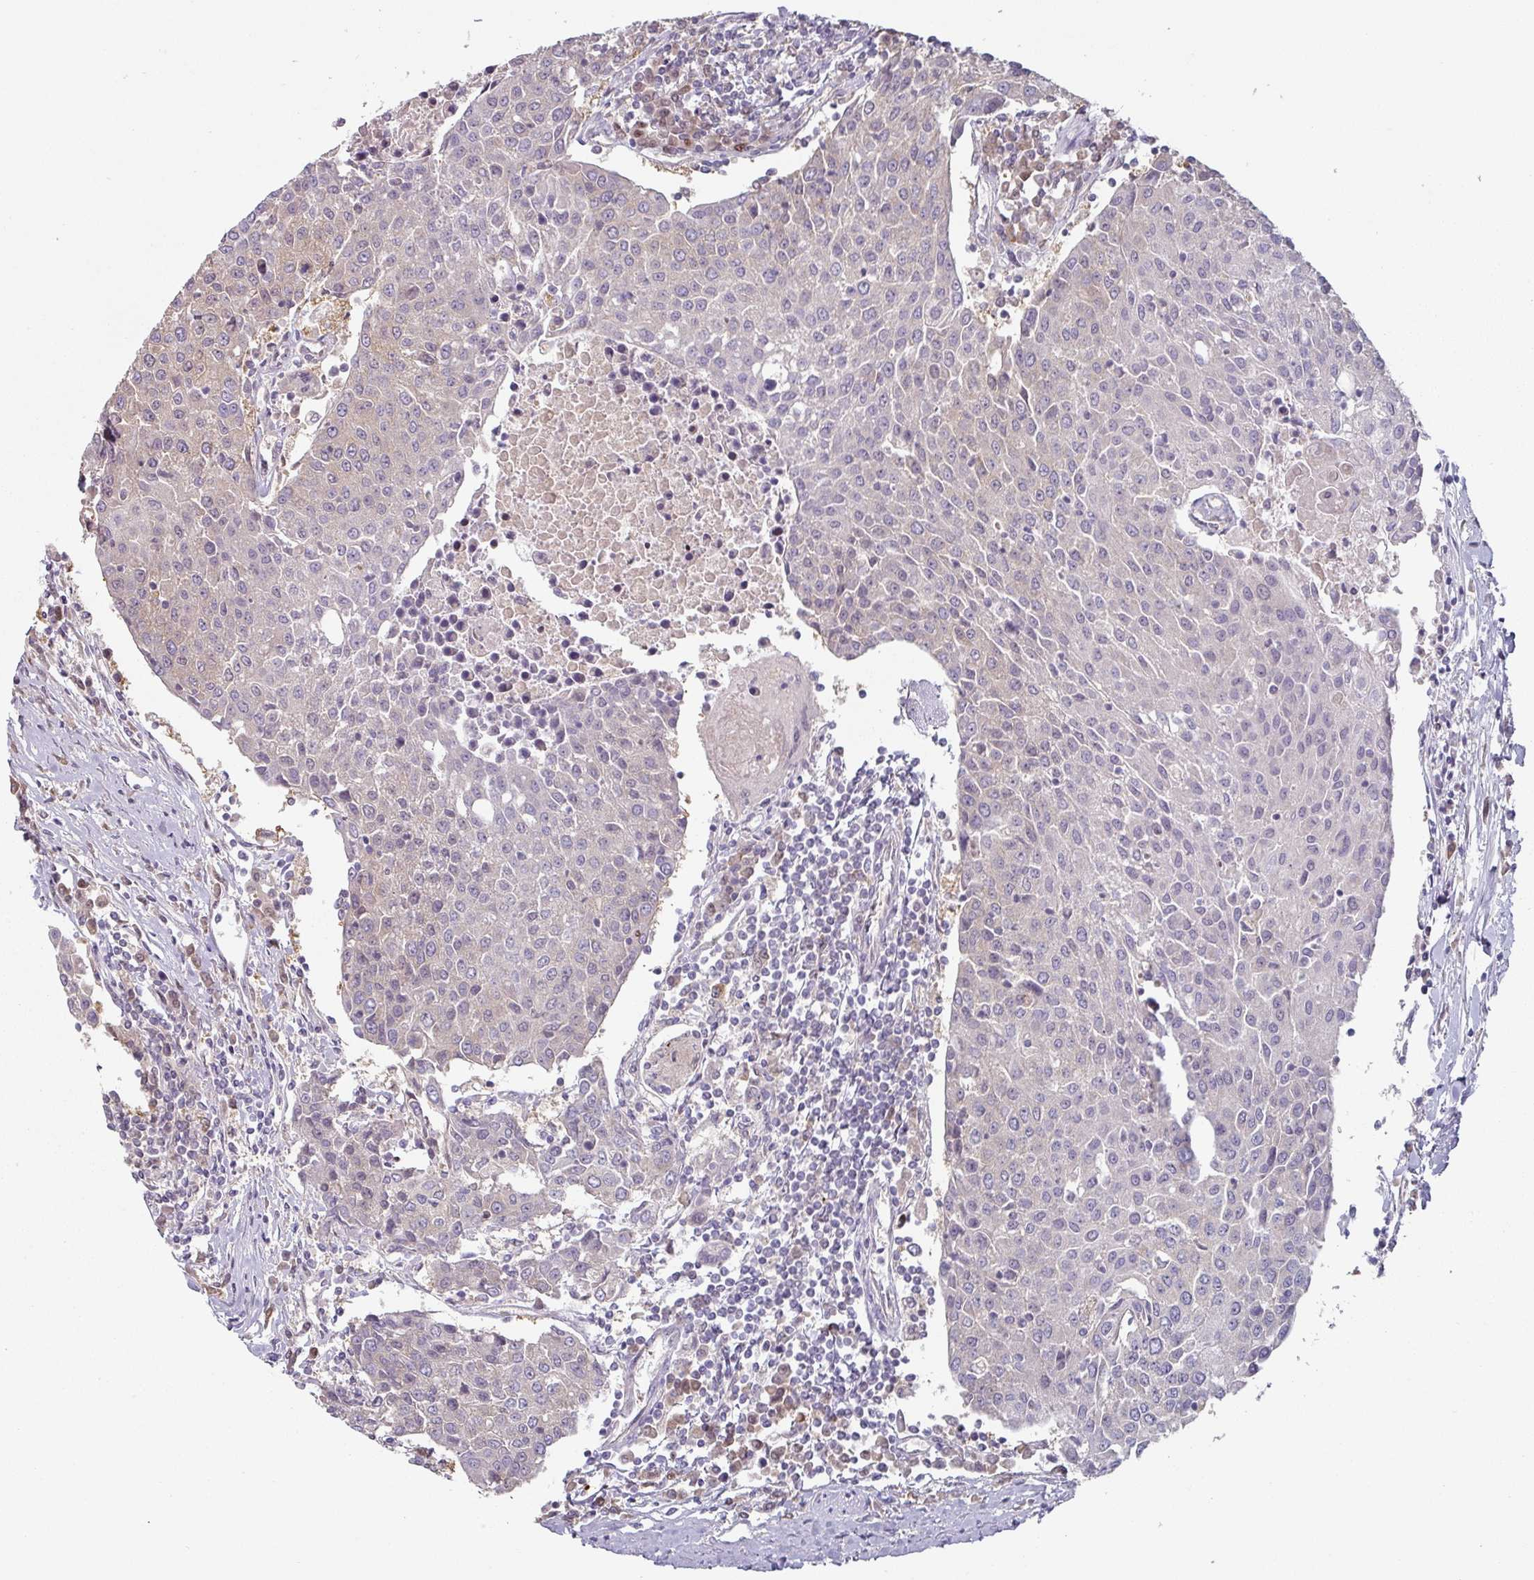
{"staining": {"intensity": "negative", "quantity": "none", "location": "none"}, "tissue": "urothelial cancer", "cell_type": "Tumor cells", "image_type": "cancer", "snomed": [{"axis": "morphology", "description": "Urothelial carcinoma, High grade"}, {"axis": "topography", "description": "Urinary bladder"}], "caption": "Immunohistochemical staining of high-grade urothelial carcinoma reveals no significant positivity in tumor cells. The staining was performed using DAB (3,3'-diaminobenzidine) to visualize the protein expression in brown, while the nuclei were stained in blue with hematoxylin (Magnification: 20x).", "gene": "ZBTB6", "patient": {"sex": "female", "age": 85}}